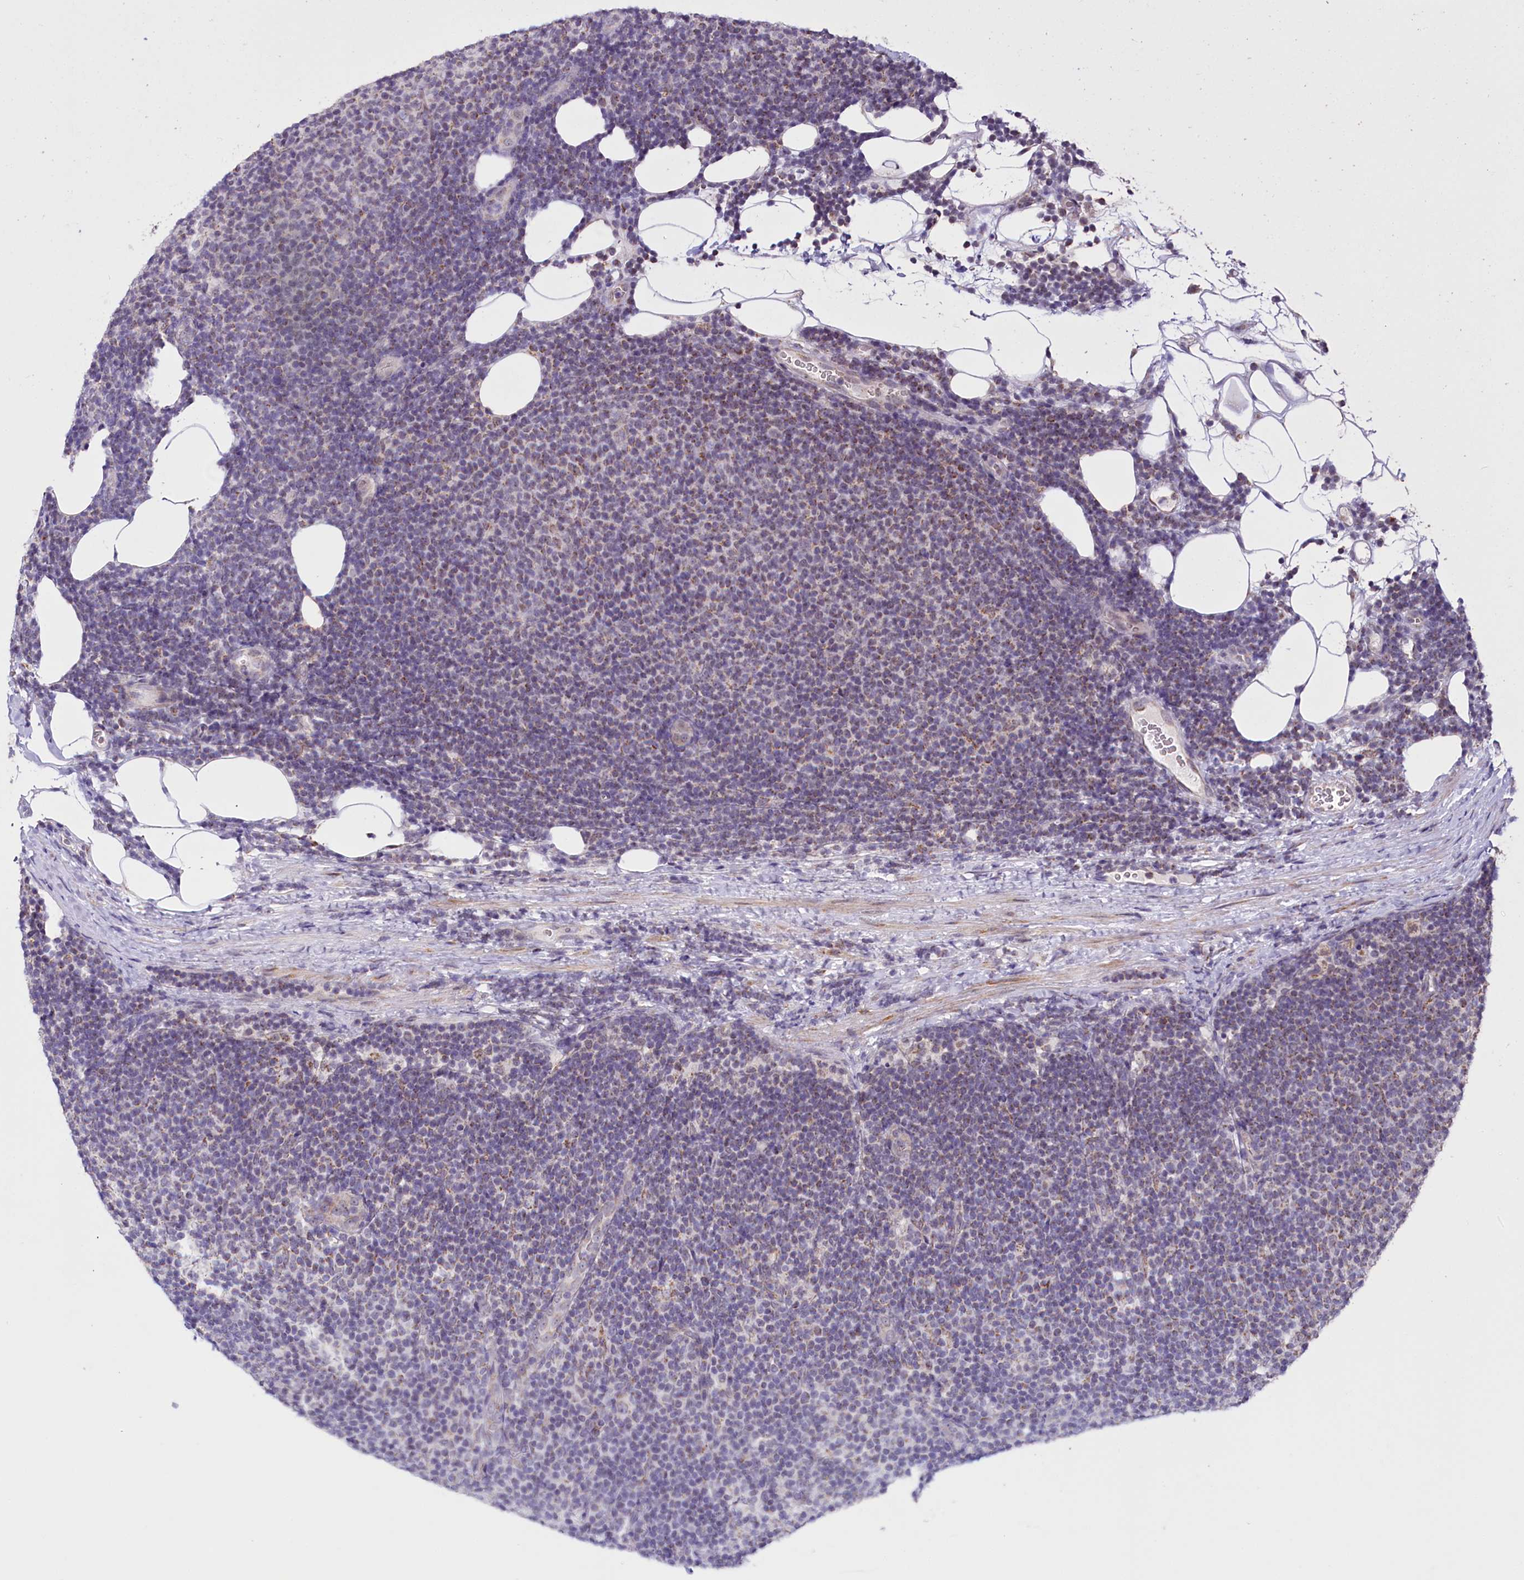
{"staining": {"intensity": "weak", "quantity": "<25%", "location": "cytoplasmic/membranous"}, "tissue": "lymphoma", "cell_type": "Tumor cells", "image_type": "cancer", "snomed": [{"axis": "morphology", "description": "Malignant lymphoma, non-Hodgkin's type, Low grade"}, {"axis": "topography", "description": "Lymph node"}], "caption": "A photomicrograph of lymphoma stained for a protein demonstrates no brown staining in tumor cells.", "gene": "PDE6D", "patient": {"sex": "male", "age": 66}}